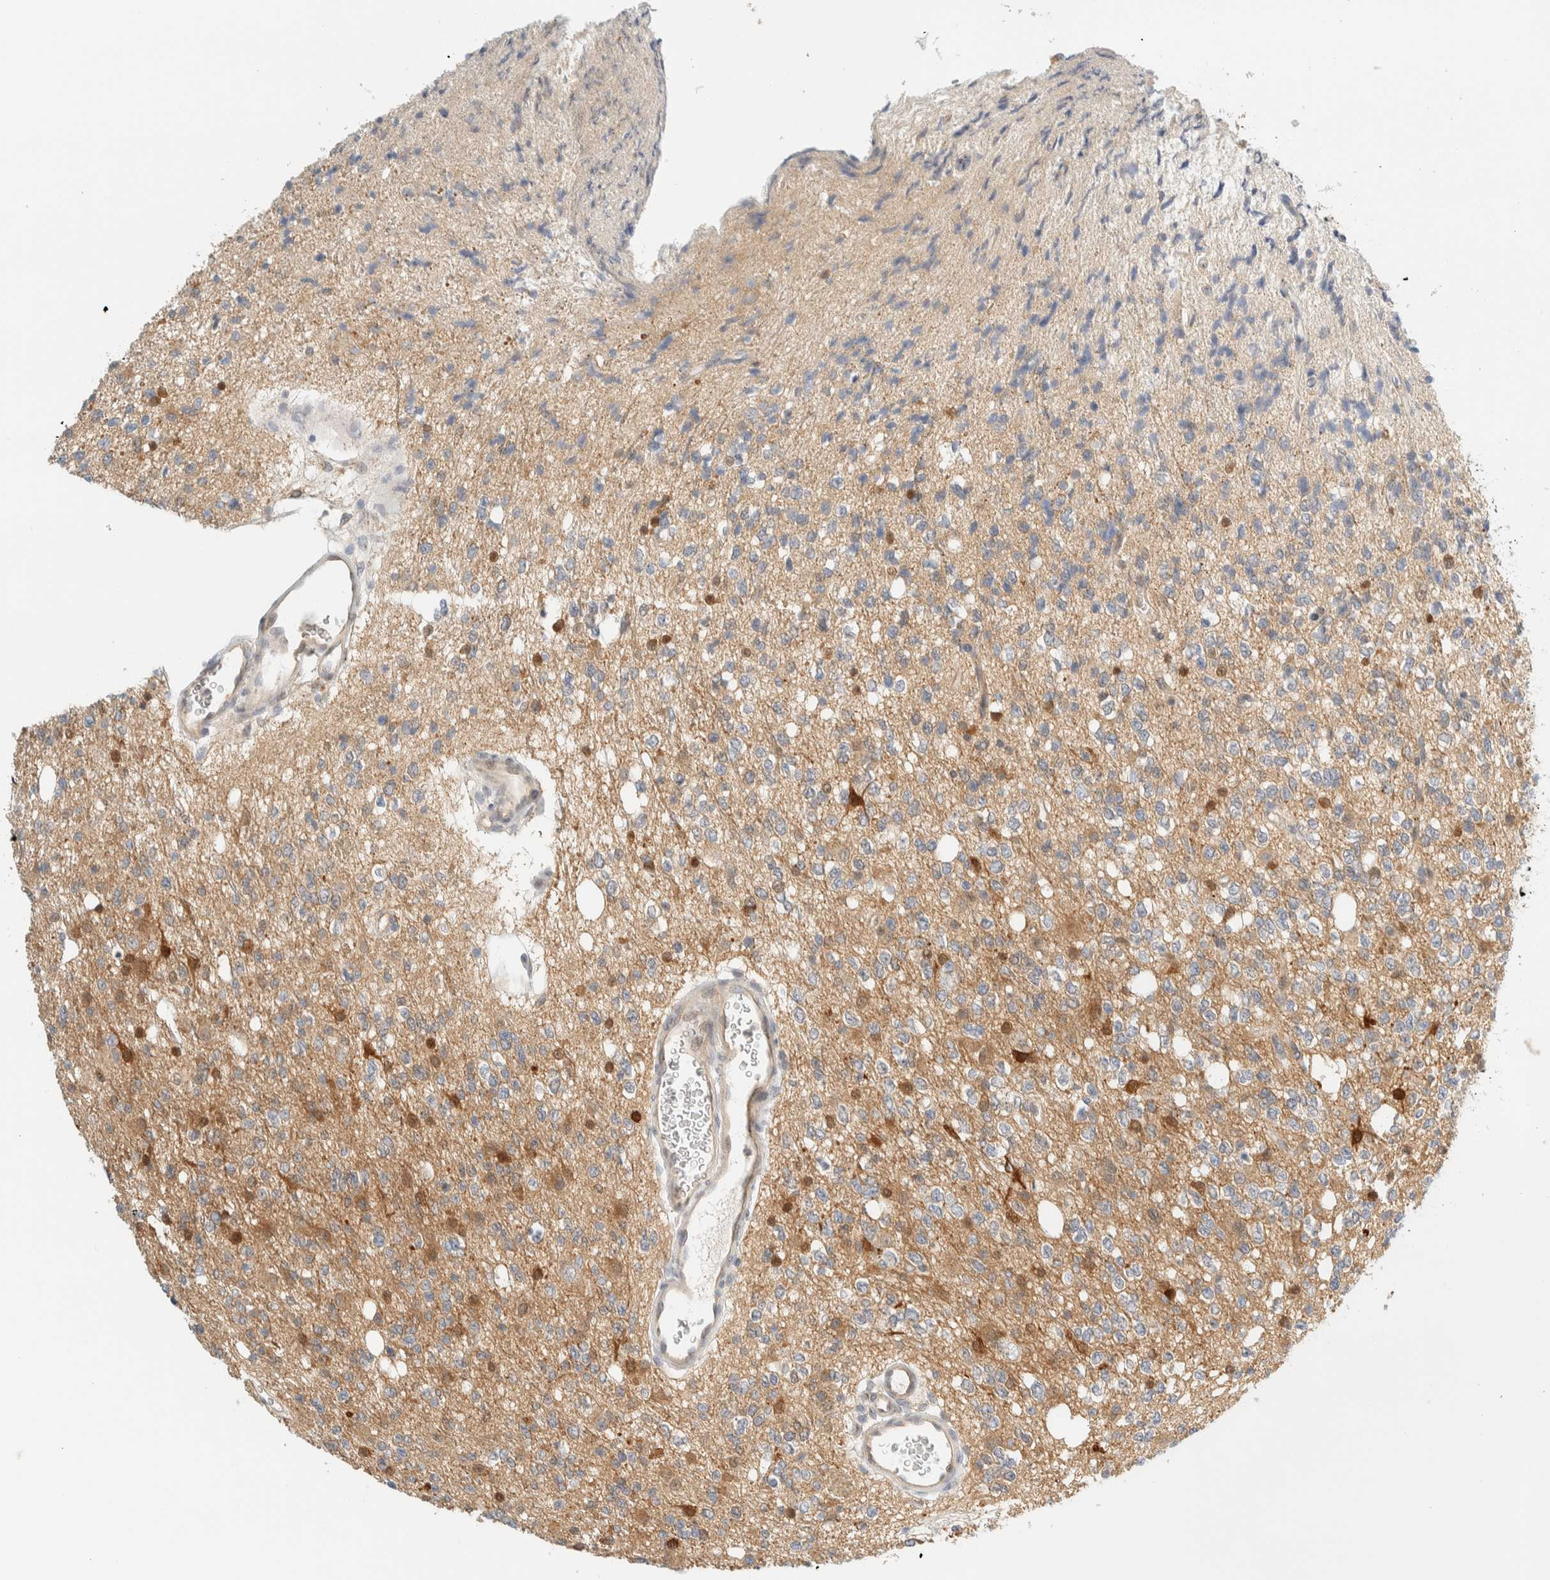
{"staining": {"intensity": "moderate", "quantity": ">75%", "location": "cytoplasmic/membranous,nuclear"}, "tissue": "glioma", "cell_type": "Tumor cells", "image_type": "cancer", "snomed": [{"axis": "morphology", "description": "Glioma, malignant, High grade"}, {"axis": "topography", "description": "Brain"}], "caption": "This micrograph displays immunohistochemistry (IHC) staining of malignant glioma (high-grade), with medium moderate cytoplasmic/membranous and nuclear staining in about >75% of tumor cells.", "gene": "PCYT2", "patient": {"sex": "female", "age": 62}}